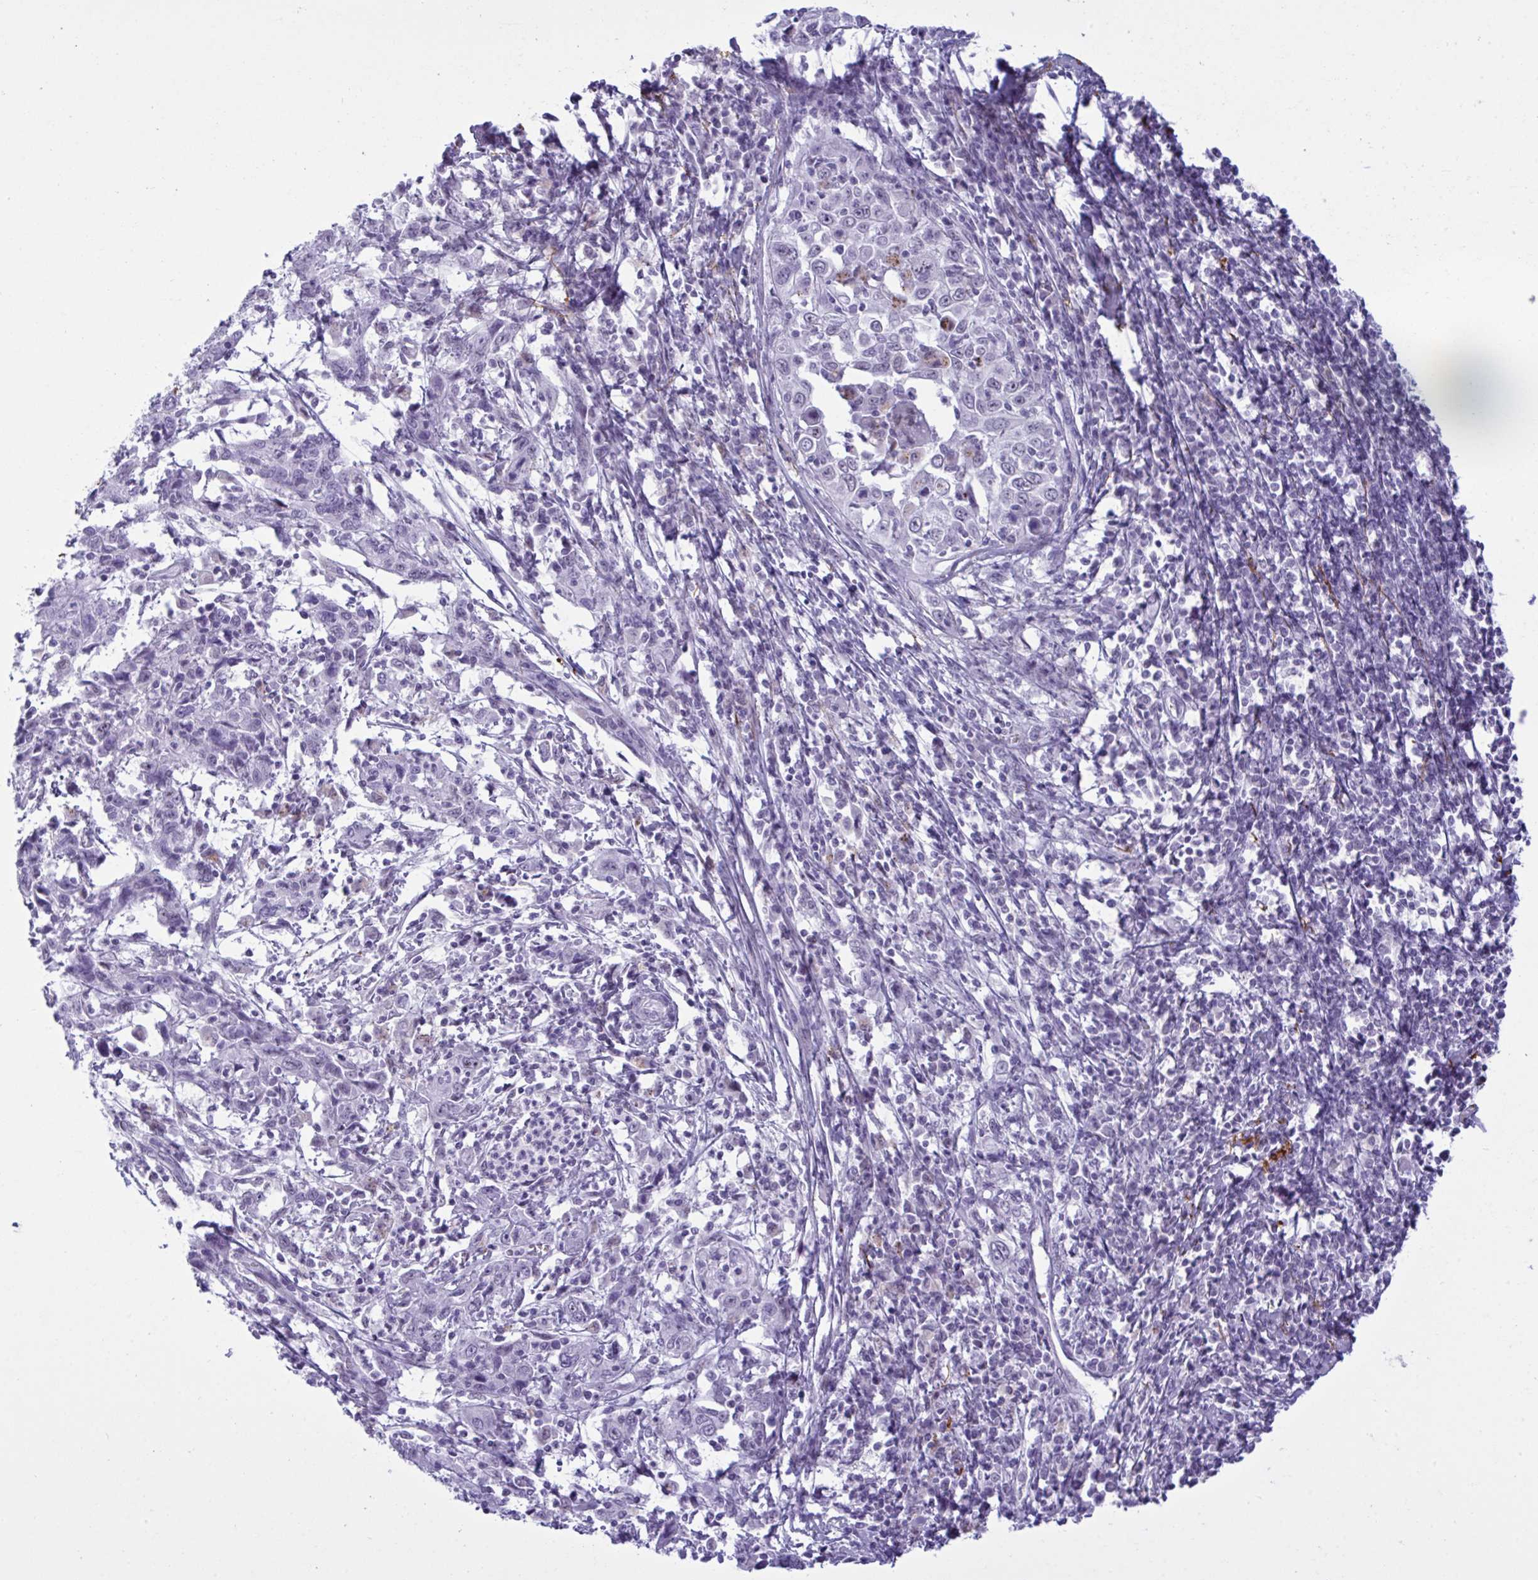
{"staining": {"intensity": "negative", "quantity": "none", "location": "none"}, "tissue": "cervical cancer", "cell_type": "Tumor cells", "image_type": "cancer", "snomed": [{"axis": "morphology", "description": "Squamous cell carcinoma, NOS"}, {"axis": "topography", "description": "Cervix"}], "caption": "The immunohistochemistry photomicrograph has no significant positivity in tumor cells of cervical cancer tissue.", "gene": "ELN", "patient": {"sex": "female", "age": 46}}